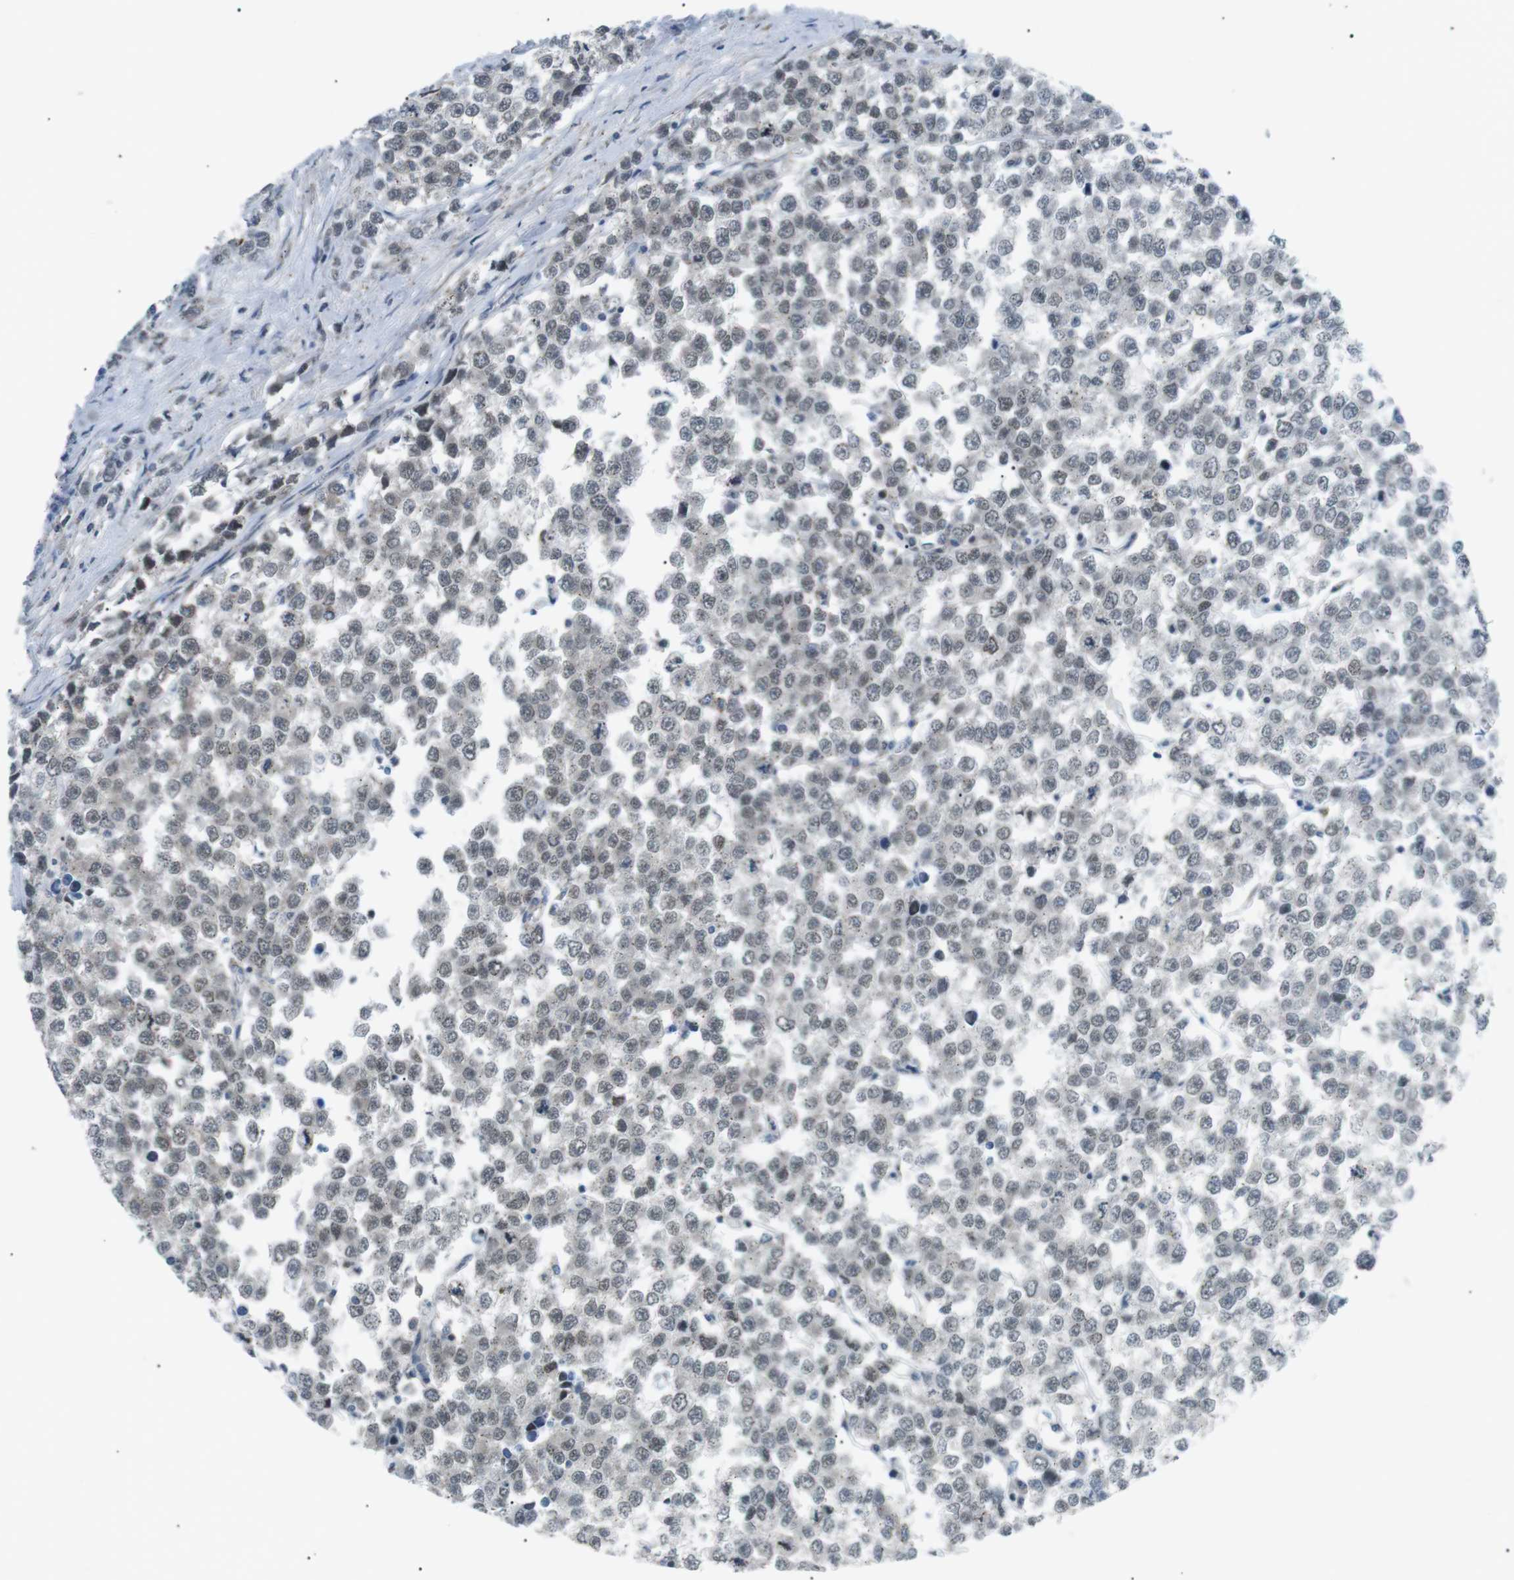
{"staining": {"intensity": "negative", "quantity": "none", "location": "none"}, "tissue": "testis cancer", "cell_type": "Tumor cells", "image_type": "cancer", "snomed": [{"axis": "morphology", "description": "Seminoma, NOS"}, {"axis": "morphology", "description": "Carcinoma, Embryonal, NOS"}, {"axis": "topography", "description": "Testis"}], "caption": "Seminoma (testis) stained for a protein using IHC exhibits no positivity tumor cells.", "gene": "ARID5B", "patient": {"sex": "male", "age": 52}}